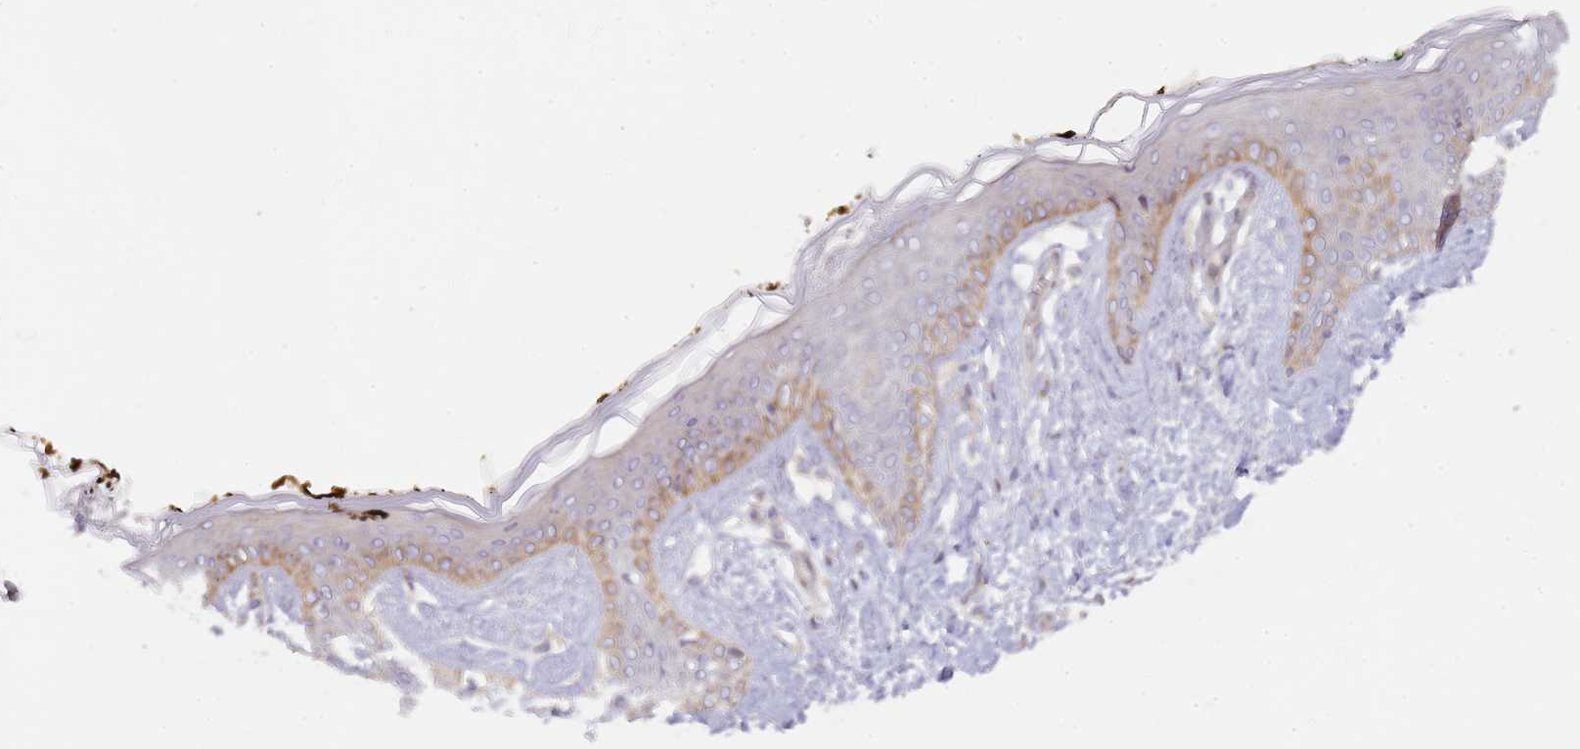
{"staining": {"intensity": "moderate", "quantity": ">75%", "location": "cytoplasmic/membranous"}, "tissue": "skin", "cell_type": "Fibroblasts", "image_type": "normal", "snomed": [{"axis": "morphology", "description": "Normal tissue, NOS"}, {"axis": "topography", "description": "Skin"}], "caption": "Immunohistochemical staining of unremarkable skin shows >75% levels of moderate cytoplasmic/membranous protein positivity in approximately >75% of fibroblasts.", "gene": "GRAP", "patient": {"sex": "female", "age": 34}}